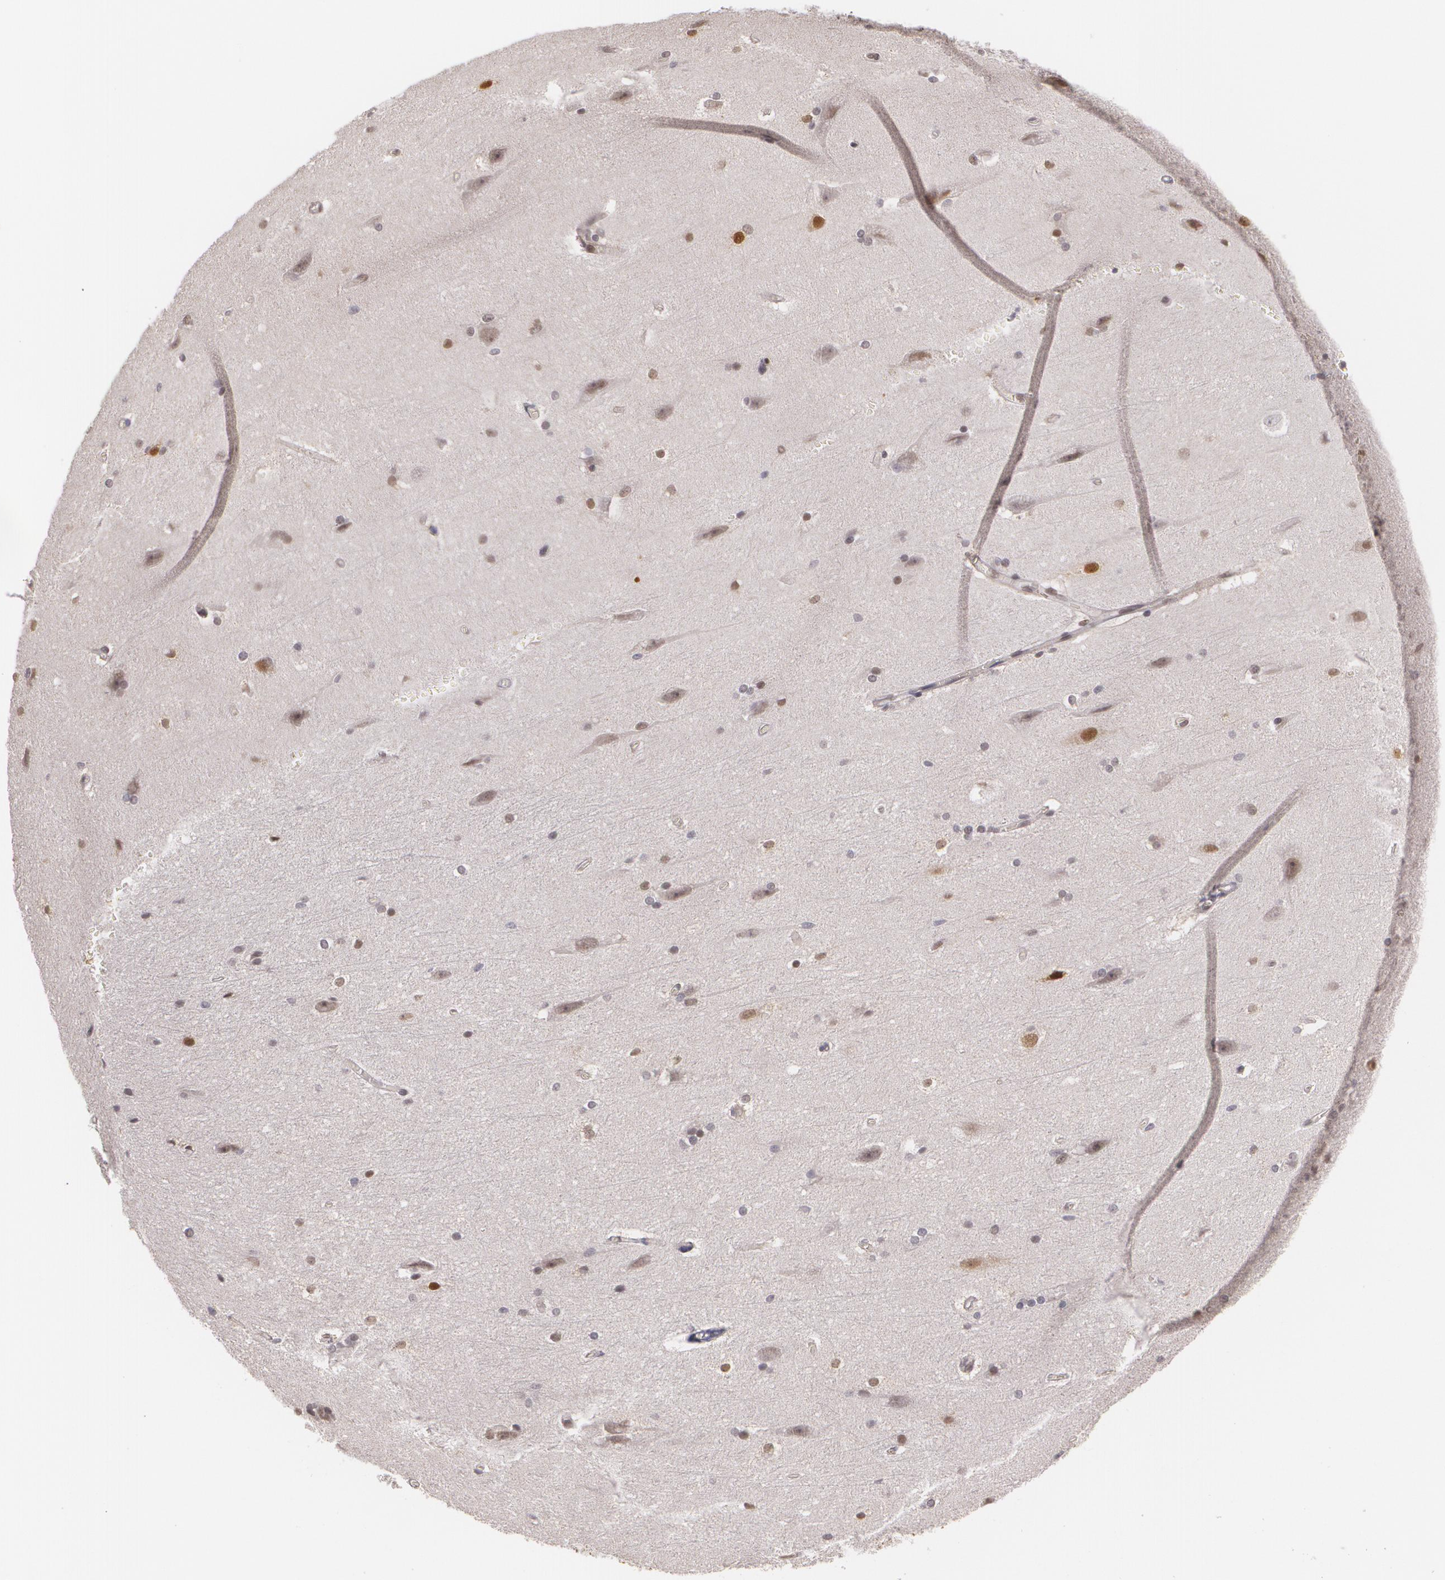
{"staining": {"intensity": "weak", "quantity": "<25%", "location": "nuclear"}, "tissue": "cerebral cortex", "cell_type": "Endothelial cells", "image_type": "normal", "snomed": [{"axis": "morphology", "description": "Normal tissue, NOS"}, {"axis": "topography", "description": "Cerebral cortex"}, {"axis": "topography", "description": "Hippocampus"}], "caption": "Immunohistochemistry (IHC) of normal human cerebral cortex shows no expression in endothelial cells.", "gene": "ZBTB16", "patient": {"sex": "female", "age": 19}}